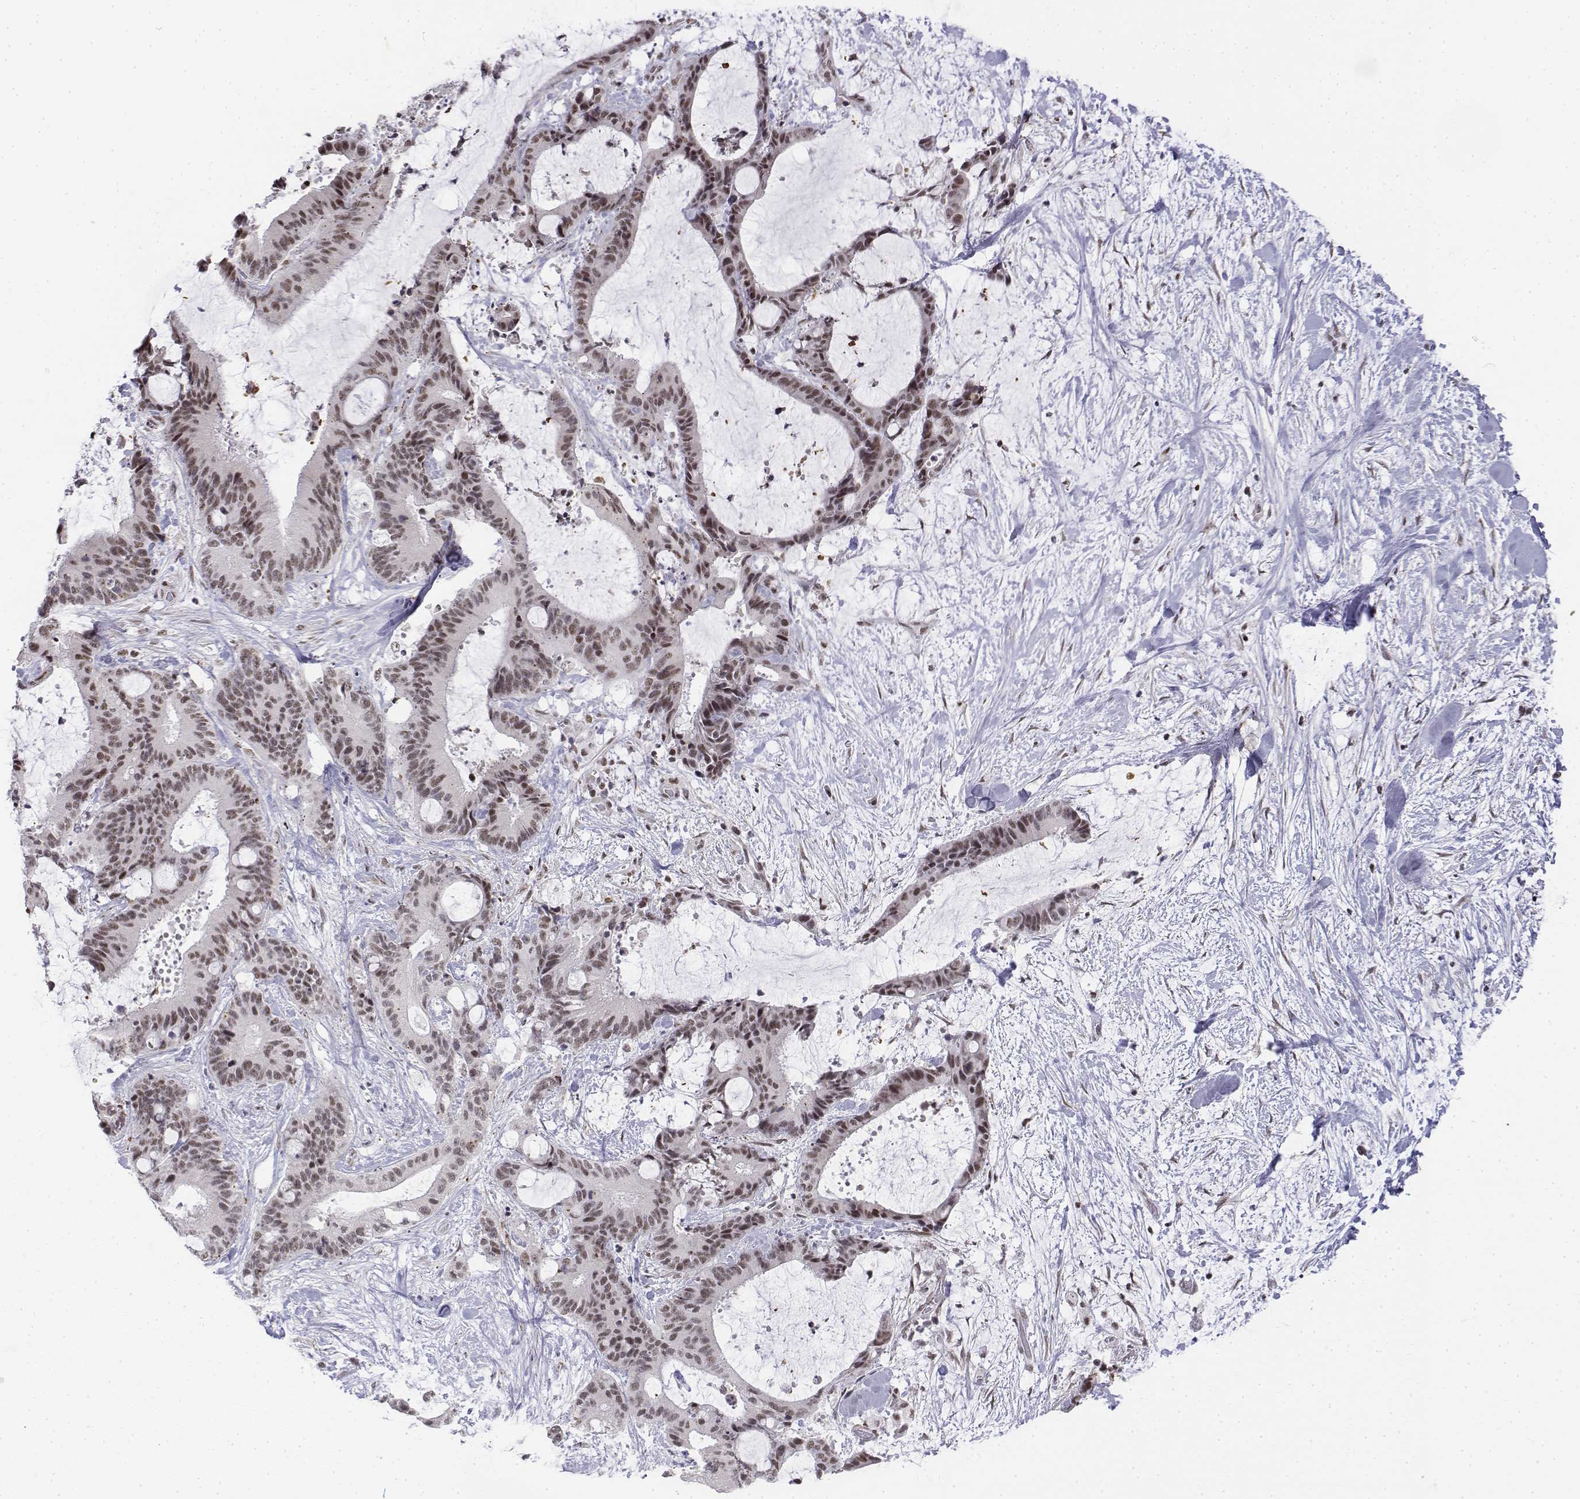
{"staining": {"intensity": "moderate", "quantity": ">75%", "location": "nuclear"}, "tissue": "liver cancer", "cell_type": "Tumor cells", "image_type": "cancer", "snomed": [{"axis": "morphology", "description": "Cholangiocarcinoma"}, {"axis": "topography", "description": "Liver"}], "caption": "This histopathology image shows cholangiocarcinoma (liver) stained with IHC to label a protein in brown. The nuclear of tumor cells show moderate positivity for the protein. Nuclei are counter-stained blue.", "gene": "SETD1A", "patient": {"sex": "female", "age": 73}}